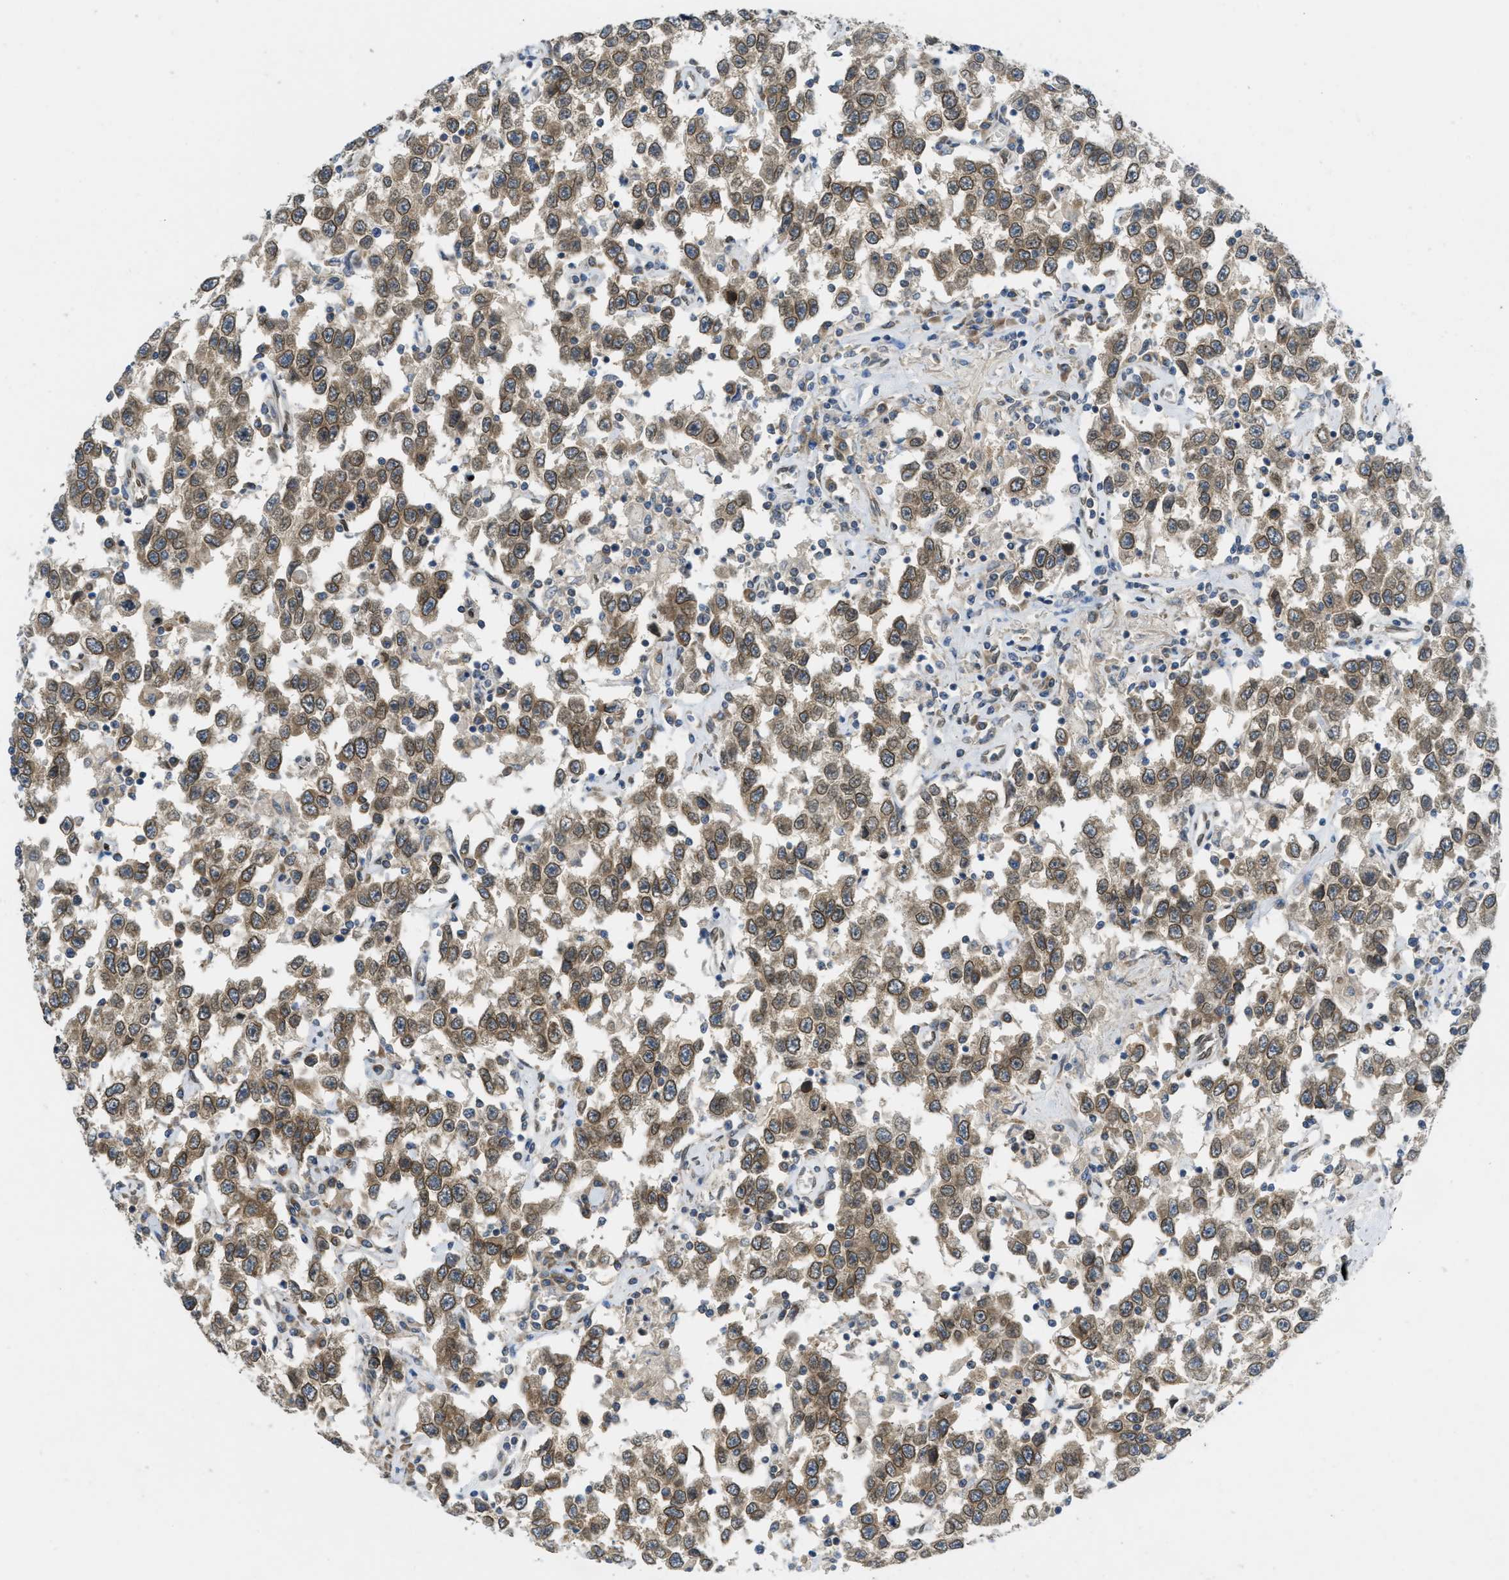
{"staining": {"intensity": "weak", "quantity": ">75%", "location": "cytoplasmic/membranous"}, "tissue": "testis cancer", "cell_type": "Tumor cells", "image_type": "cancer", "snomed": [{"axis": "morphology", "description": "Seminoma, NOS"}, {"axis": "topography", "description": "Testis"}], "caption": "Immunohistochemistry (IHC) staining of testis seminoma, which reveals low levels of weak cytoplasmic/membranous expression in about >75% of tumor cells indicating weak cytoplasmic/membranous protein positivity. The staining was performed using DAB (brown) for protein detection and nuclei were counterstained in hematoxylin (blue).", "gene": "EIF2AK3", "patient": {"sex": "male", "age": 41}}